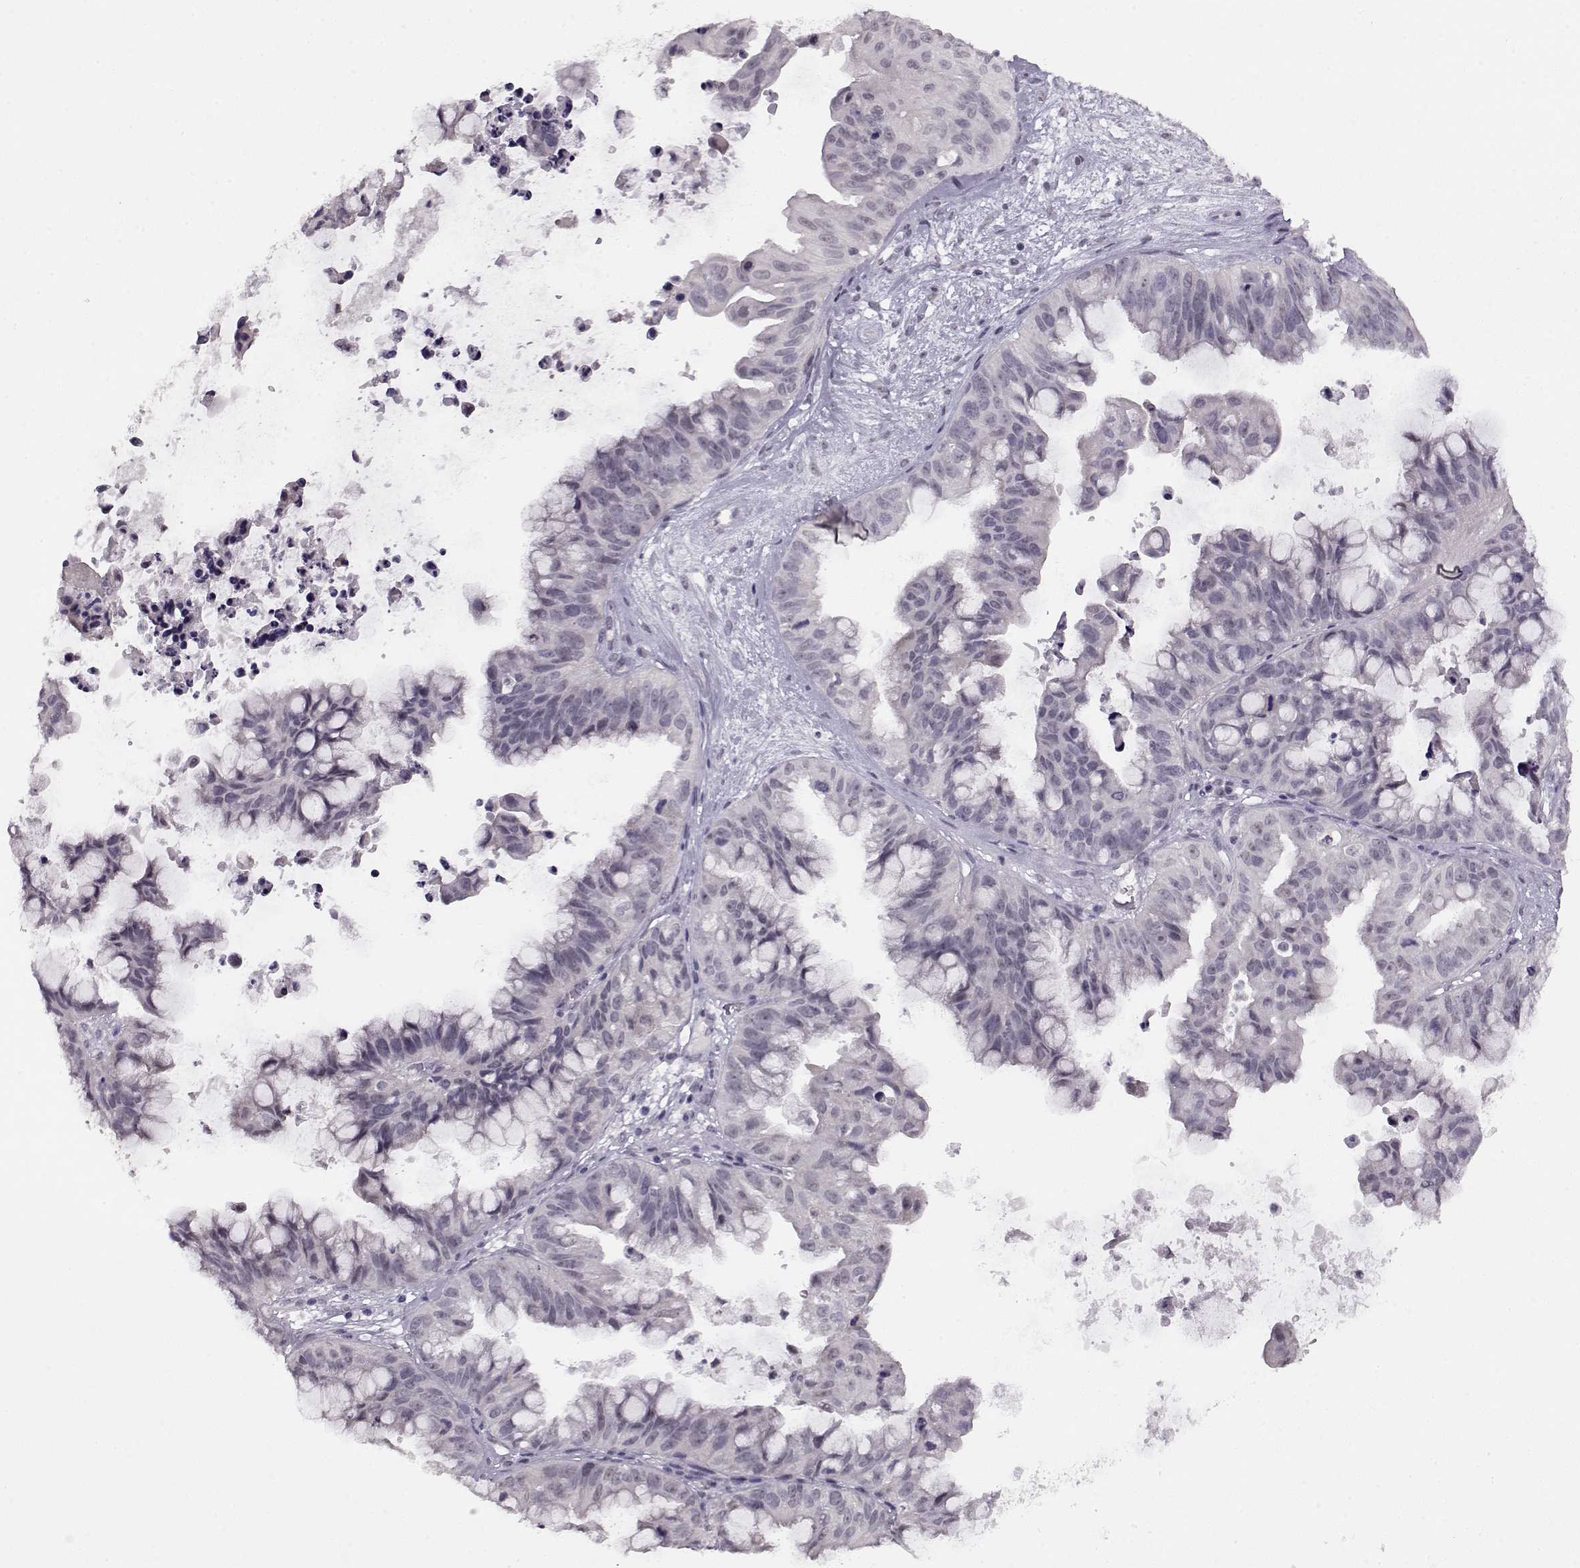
{"staining": {"intensity": "weak", "quantity": "<25%", "location": "nuclear"}, "tissue": "ovarian cancer", "cell_type": "Tumor cells", "image_type": "cancer", "snomed": [{"axis": "morphology", "description": "Cystadenocarcinoma, mucinous, NOS"}, {"axis": "topography", "description": "Ovary"}], "caption": "High magnification brightfield microscopy of ovarian cancer (mucinous cystadenocarcinoma) stained with DAB (brown) and counterstained with hematoxylin (blue): tumor cells show no significant staining.", "gene": "PCP4", "patient": {"sex": "female", "age": 76}}